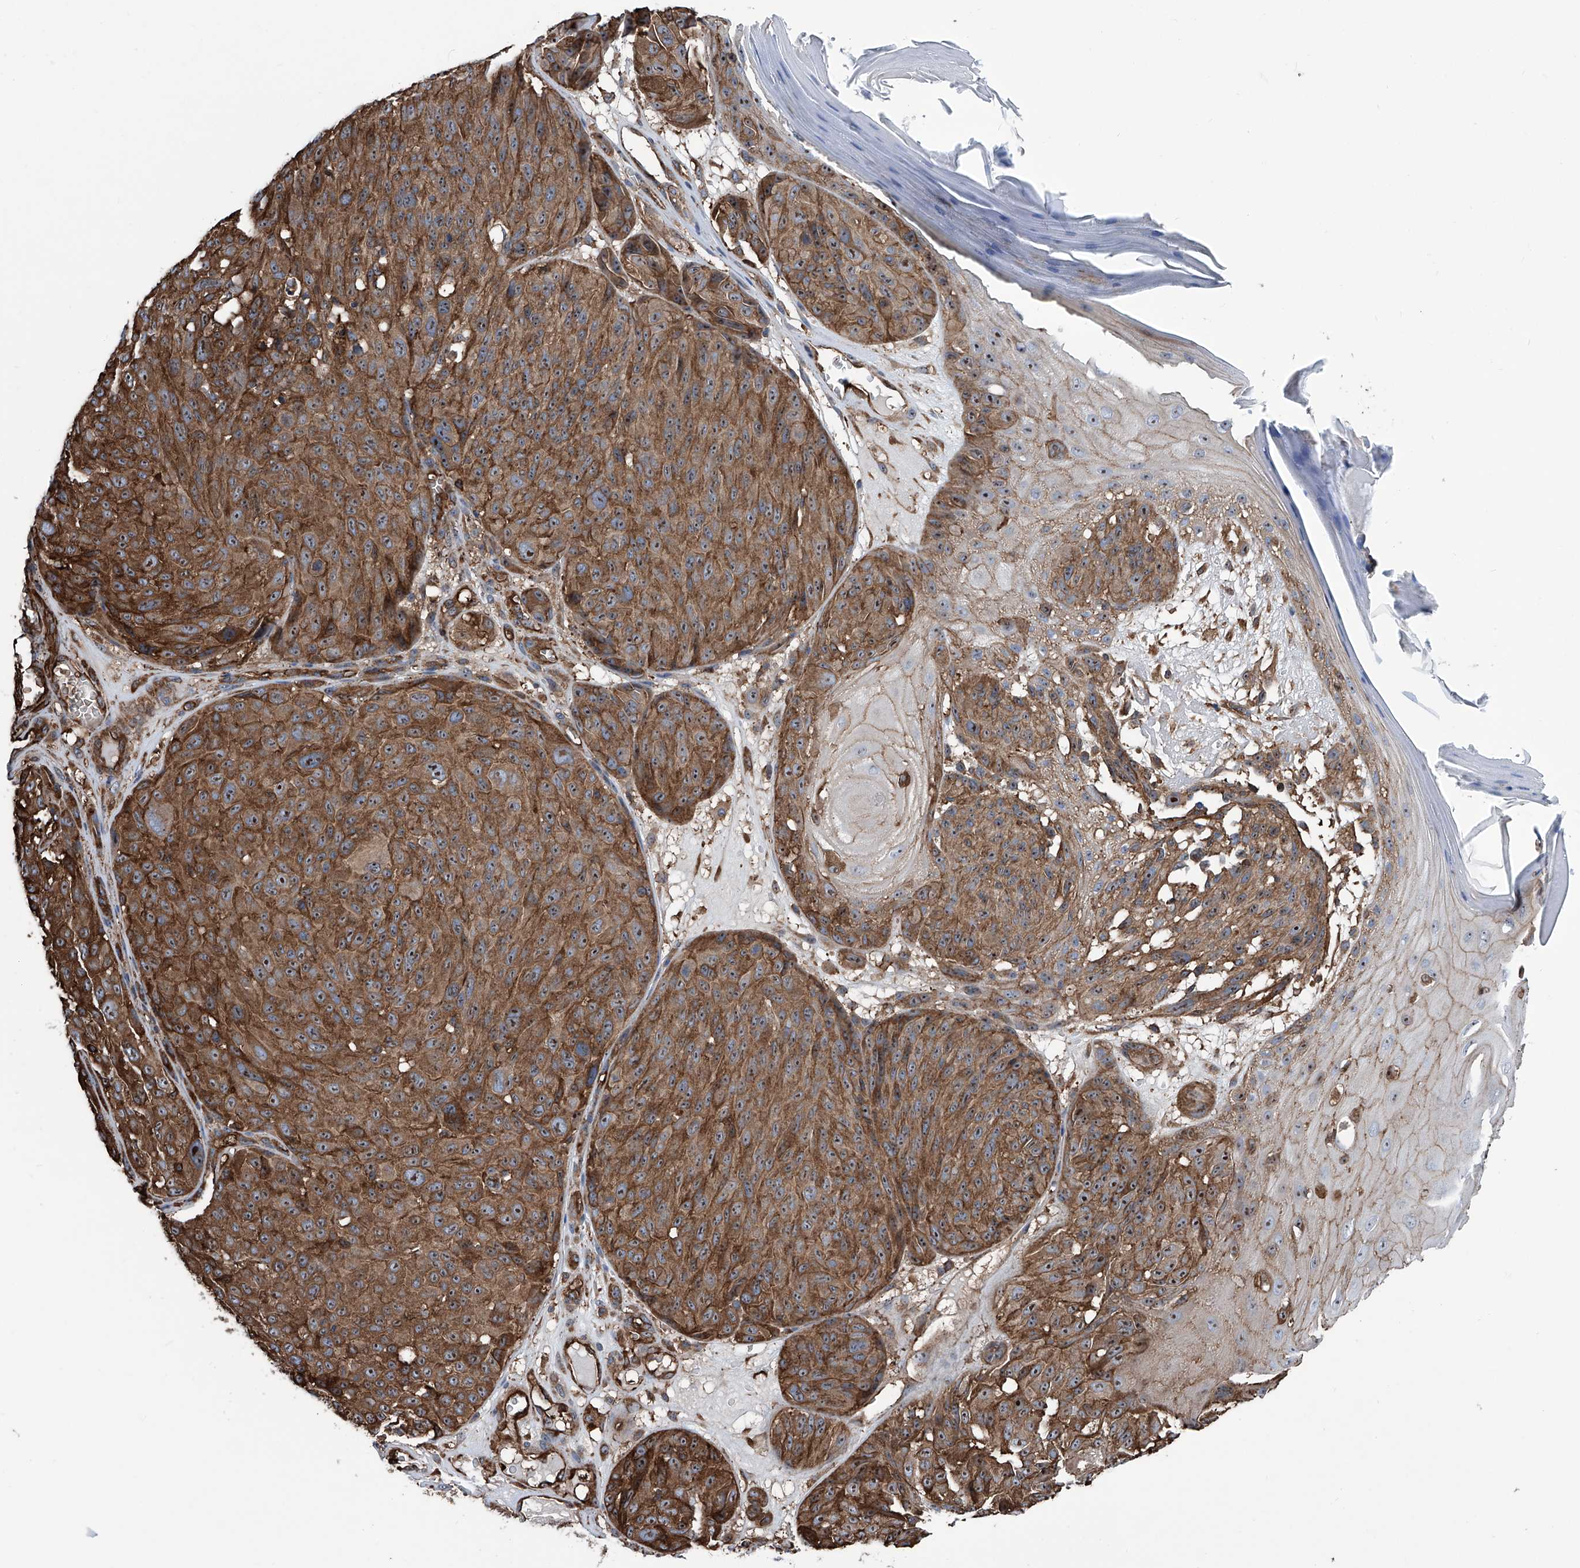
{"staining": {"intensity": "moderate", "quantity": ">75%", "location": "cytoplasmic/membranous,nuclear"}, "tissue": "melanoma", "cell_type": "Tumor cells", "image_type": "cancer", "snomed": [{"axis": "morphology", "description": "Malignant melanoma, NOS"}, {"axis": "topography", "description": "Skin"}], "caption": "An IHC histopathology image of neoplastic tissue is shown. Protein staining in brown highlights moderate cytoplasmic/membranous and nuclear positivity in melanoma within tumor cells. The staining is performed using DAB brown chromogen to label protein expression. The nuclei are counter-stained blue using hematoxylin.", "gene": "ZNF484", "patient": {"sex": "male", "age": 83}}